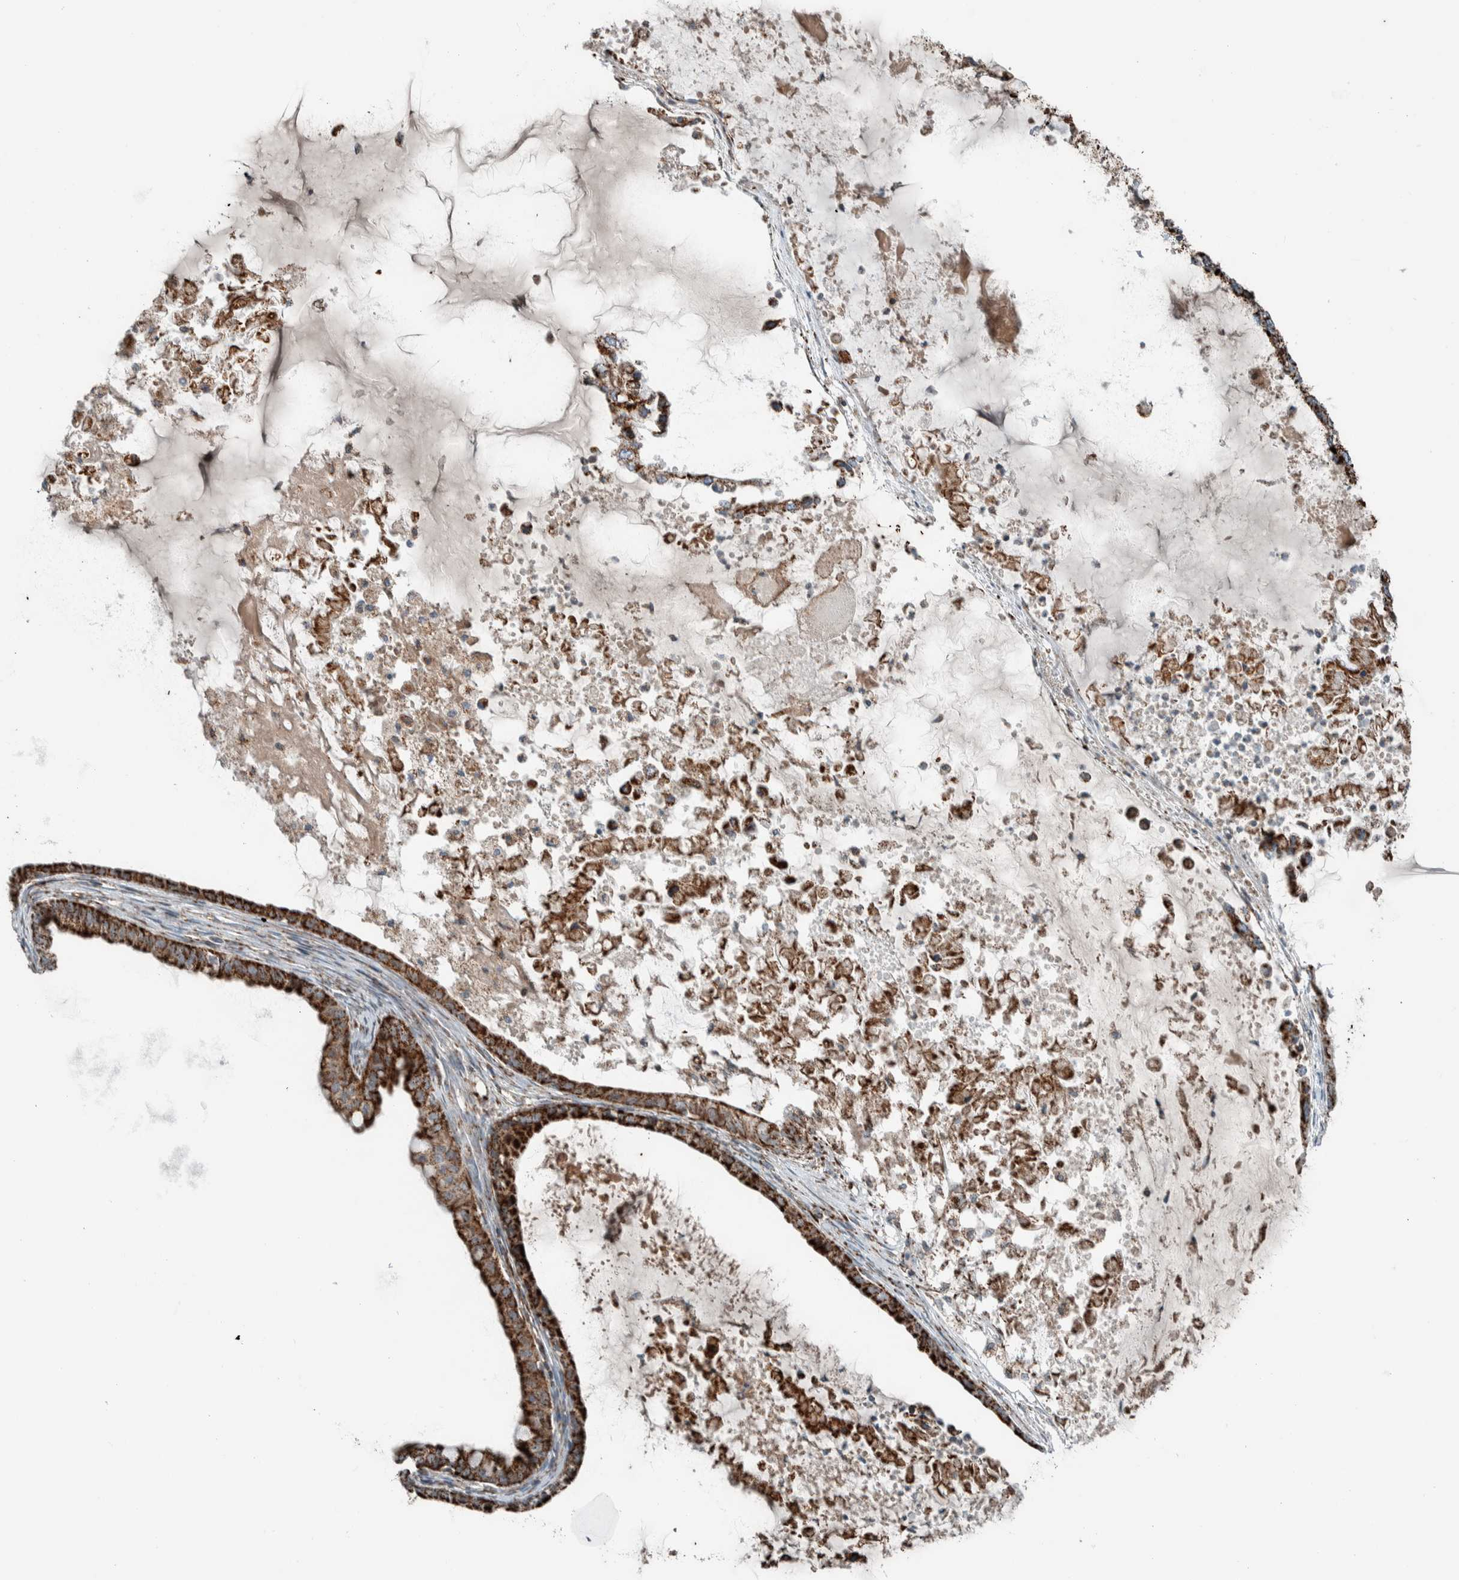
{"staining": {"intensity": "strong", "quantity": ">75%", "location": "cytoplasmic/membranous"}, "tissue": "ovarian cancer", "cell_type": "Tumor cells", "image_type": "cancer", "snomed": [{"axis": "morphology", "description": "Cystadenocarcinoma, mucinous, NOS"}, {"axis": "topography", "description": "Ovary"}], "caption": "Human ovarian mucinous cystadenocarcinoma stained for a protein (brown) exhibits strong cytoplasmic/membranous positive expression in approximately >75% of tumor cells.", "gene": "CNTROB", "patient": {"sex": "female", "age": 80}}